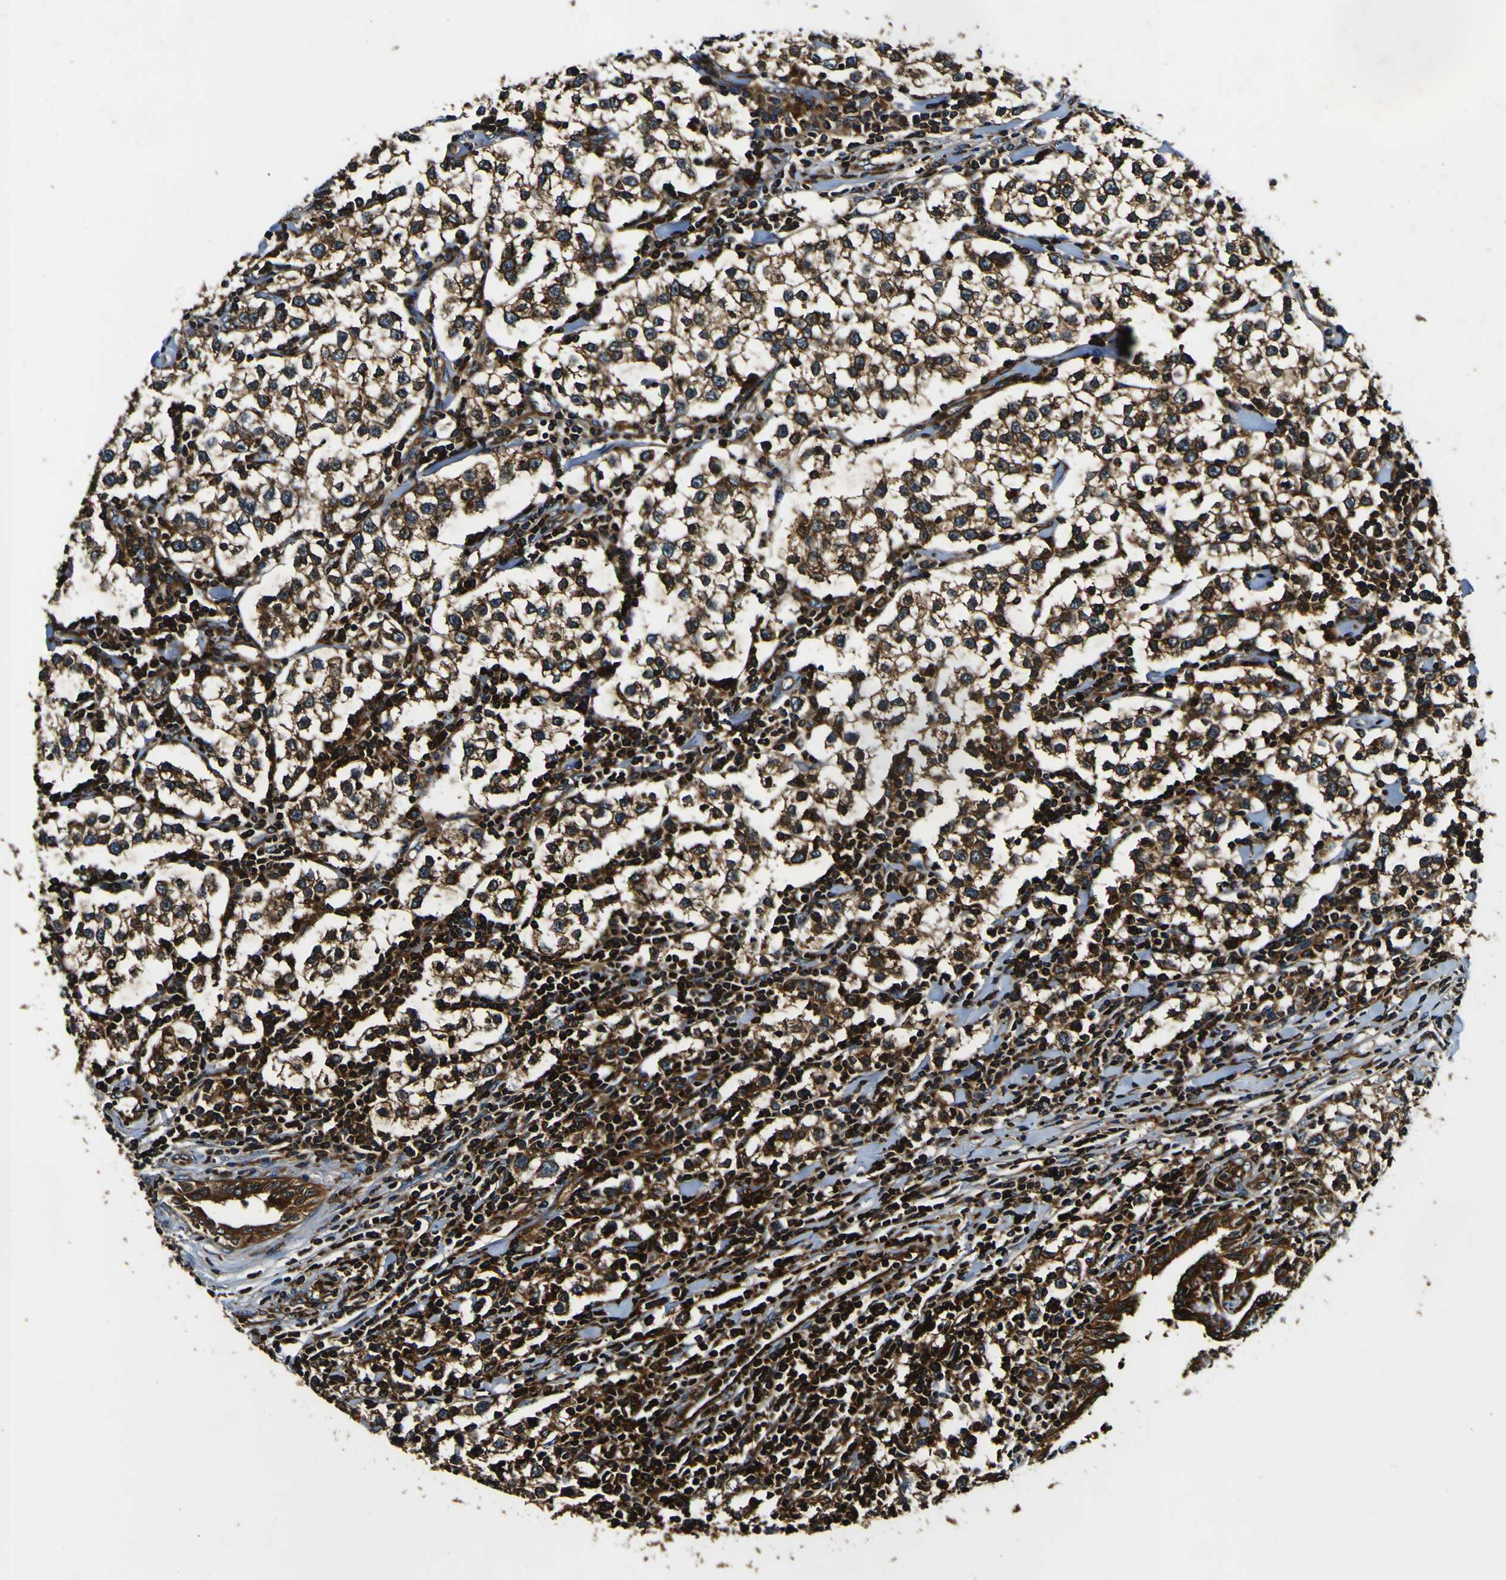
{"staining": {"intensity": "strong", "quantity": ">75%", "location": "cytoplasmic/membranous"}, "tissue": "testis cancer", "cell_type": "Tumor cells", "image_type": "cancer", "snomed": [{"axis": "morphology", "description": "Seminoma, NOS"}, {"axis": "morphology", "description": "Carcinoma, Embryonal, NOS"}, {"axis": "topography", "description": "Testis"}], "caption": "Tumor cells demonstrate high levels of strong cytoplasmic/membranous expression in approximately >75% of cells in testis cancer (embryonal carcinoma).", "gene": "RHOT2", "patient": {"sex": "male", "age": 36}}